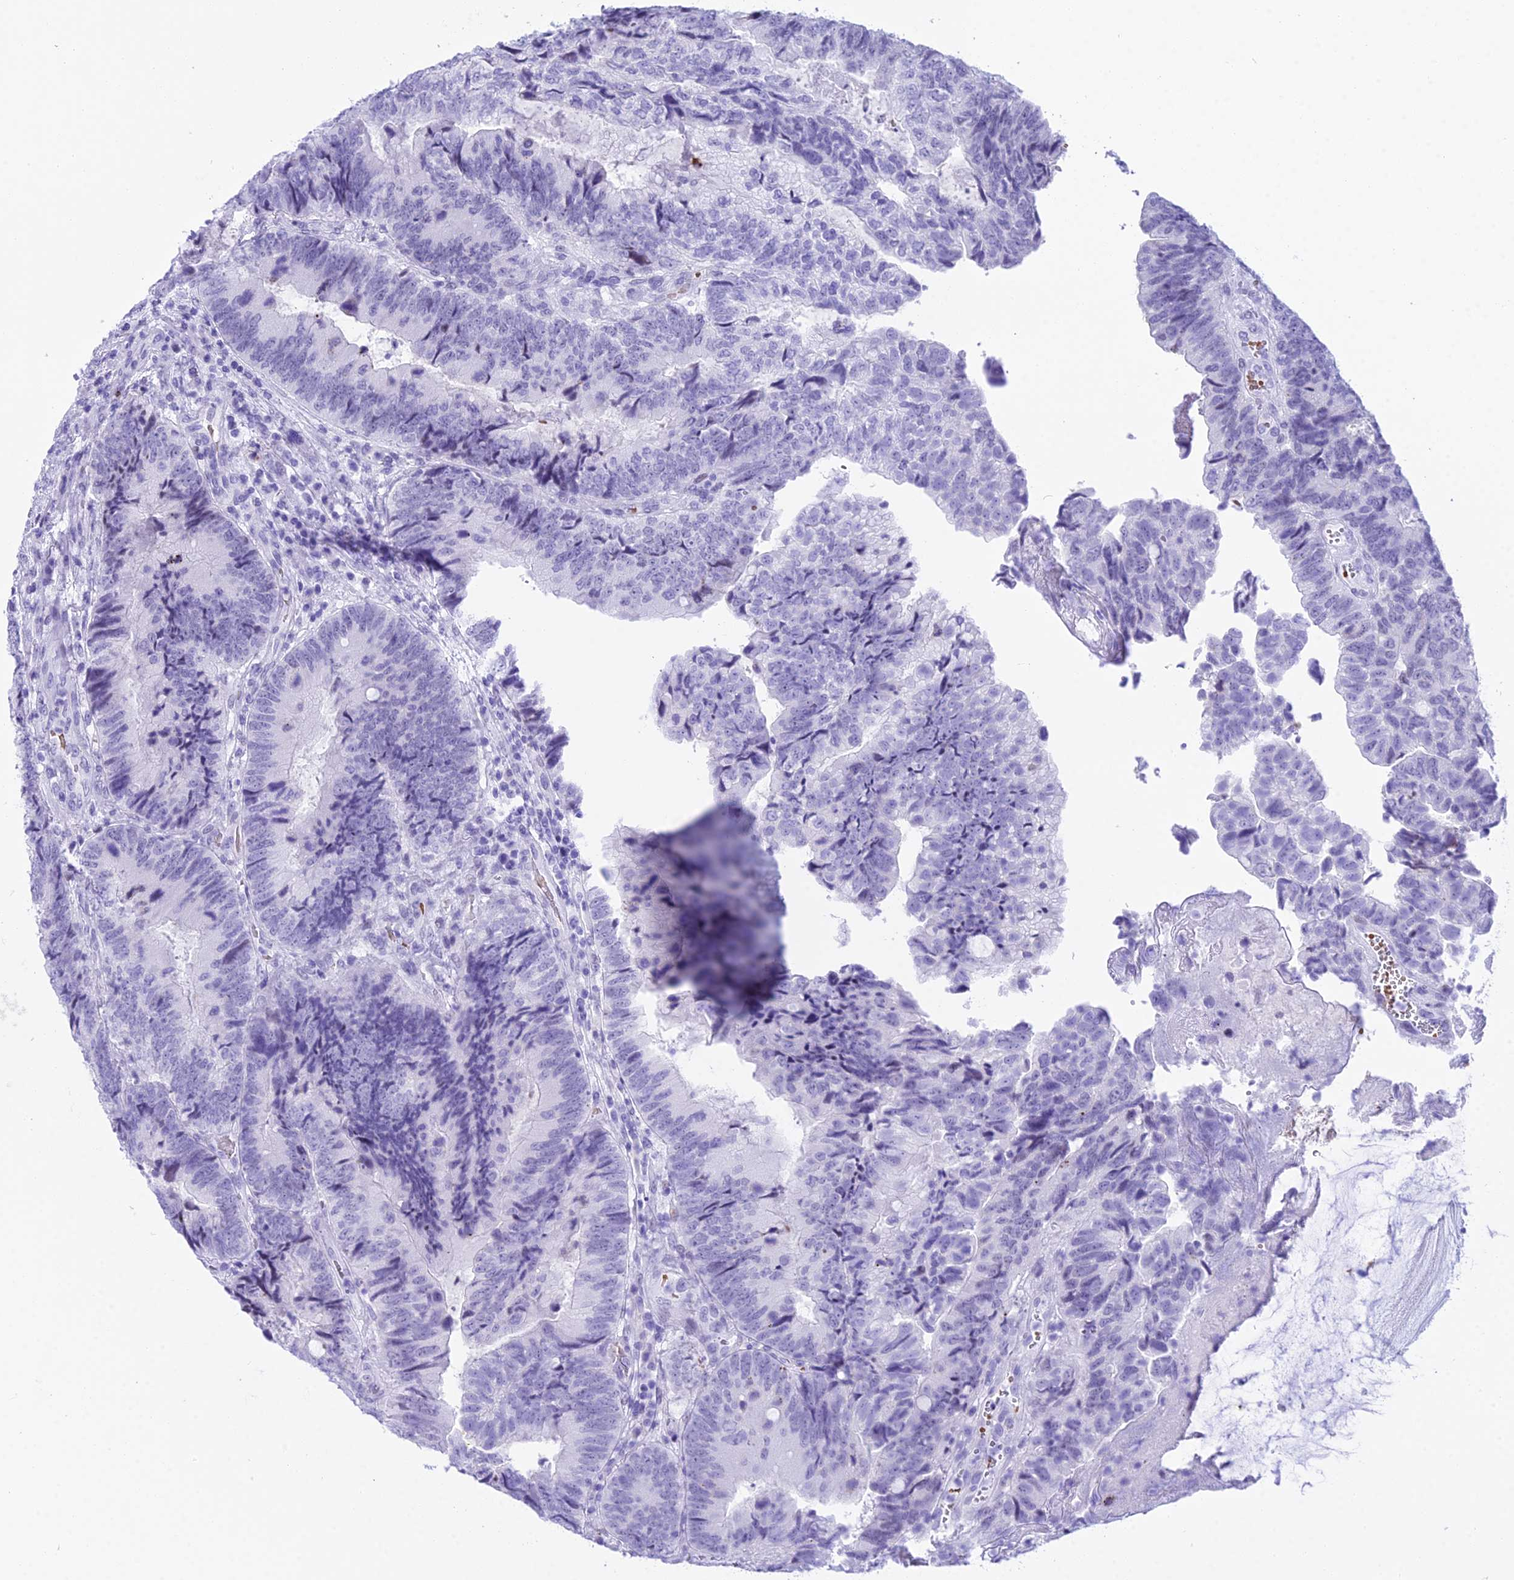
{"staining": {"intensity": "negative", "quantity": "none", "location": "none"}, "tissue": "colorectal cancer", "cell_type": "Tumor cells", "image_type": "cancer", "snomed": [{"axis": "morphology", "description": "Adenocarcinoma, NOS"}, {"axis": "topography", "description": "Colon"}], "caption": "High power microscopy photomicrograph of an immunohistochemistry (IHC) histopathology image of colorectal adenocarcinoma, revealing no significant expression in tumor cells.", "gene": "RNPS1", "patient": {"sex": "female", "age": 67}}